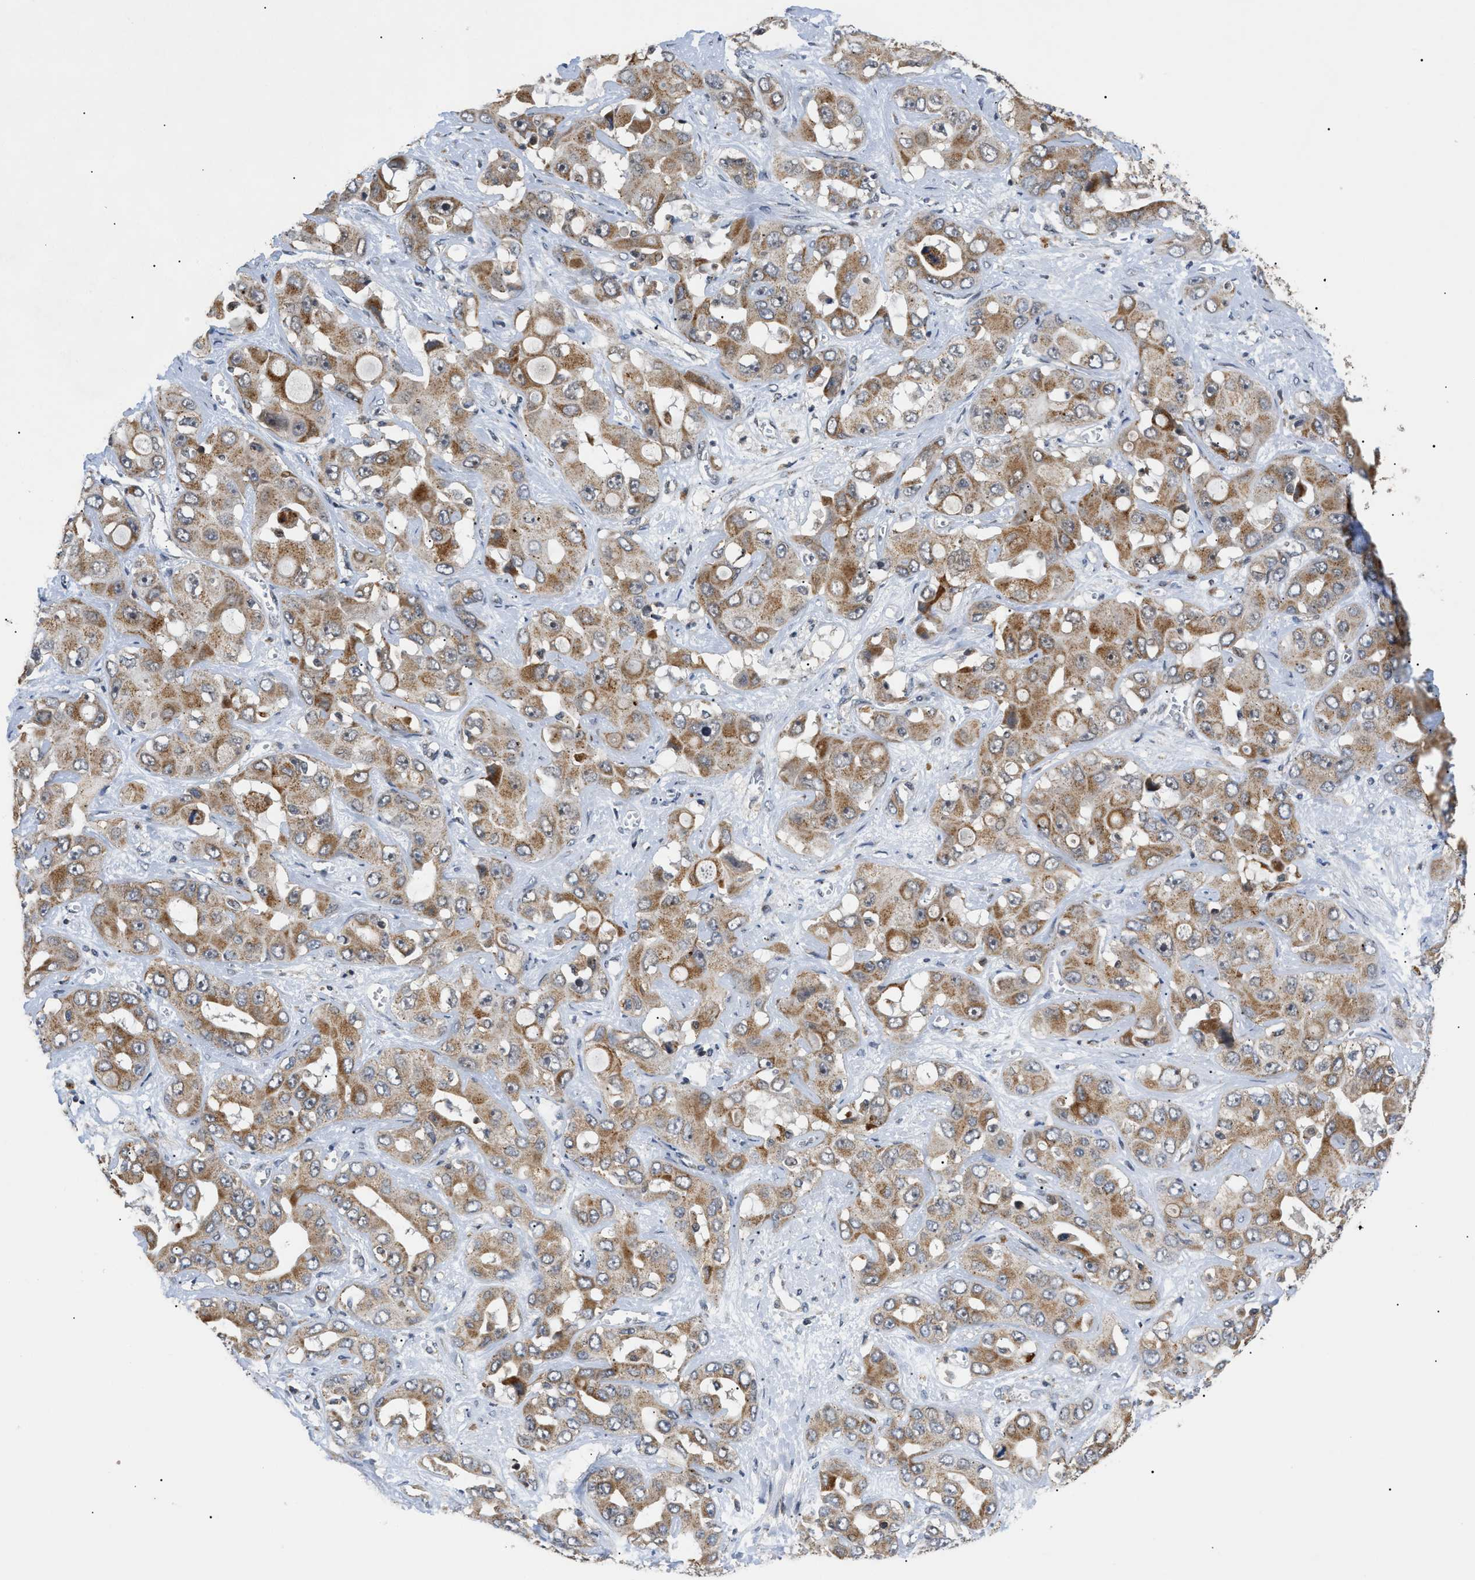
{"staining": {"intensity": "moderate", "quantity": ">75%", "location": "cytoplasmic/membranous"}, "tissue": "liver cancer", "cell_type": "Tumor cells", "image_type": "cancer", "snomed": [{"axis": "morphology", "description": "Cholangiocarcinoma"}, {"axis": "topography", "description": "Liver"}], "caption": "About >75% of tumor cells in human liver cholangiocarcinoma exhibit moderate cytoplasmic/membranous protein expression as visualized by brown immunohistochemical staining.", "gene": "ZBTB11", "patient": {"sex": "female", "age": 52}}